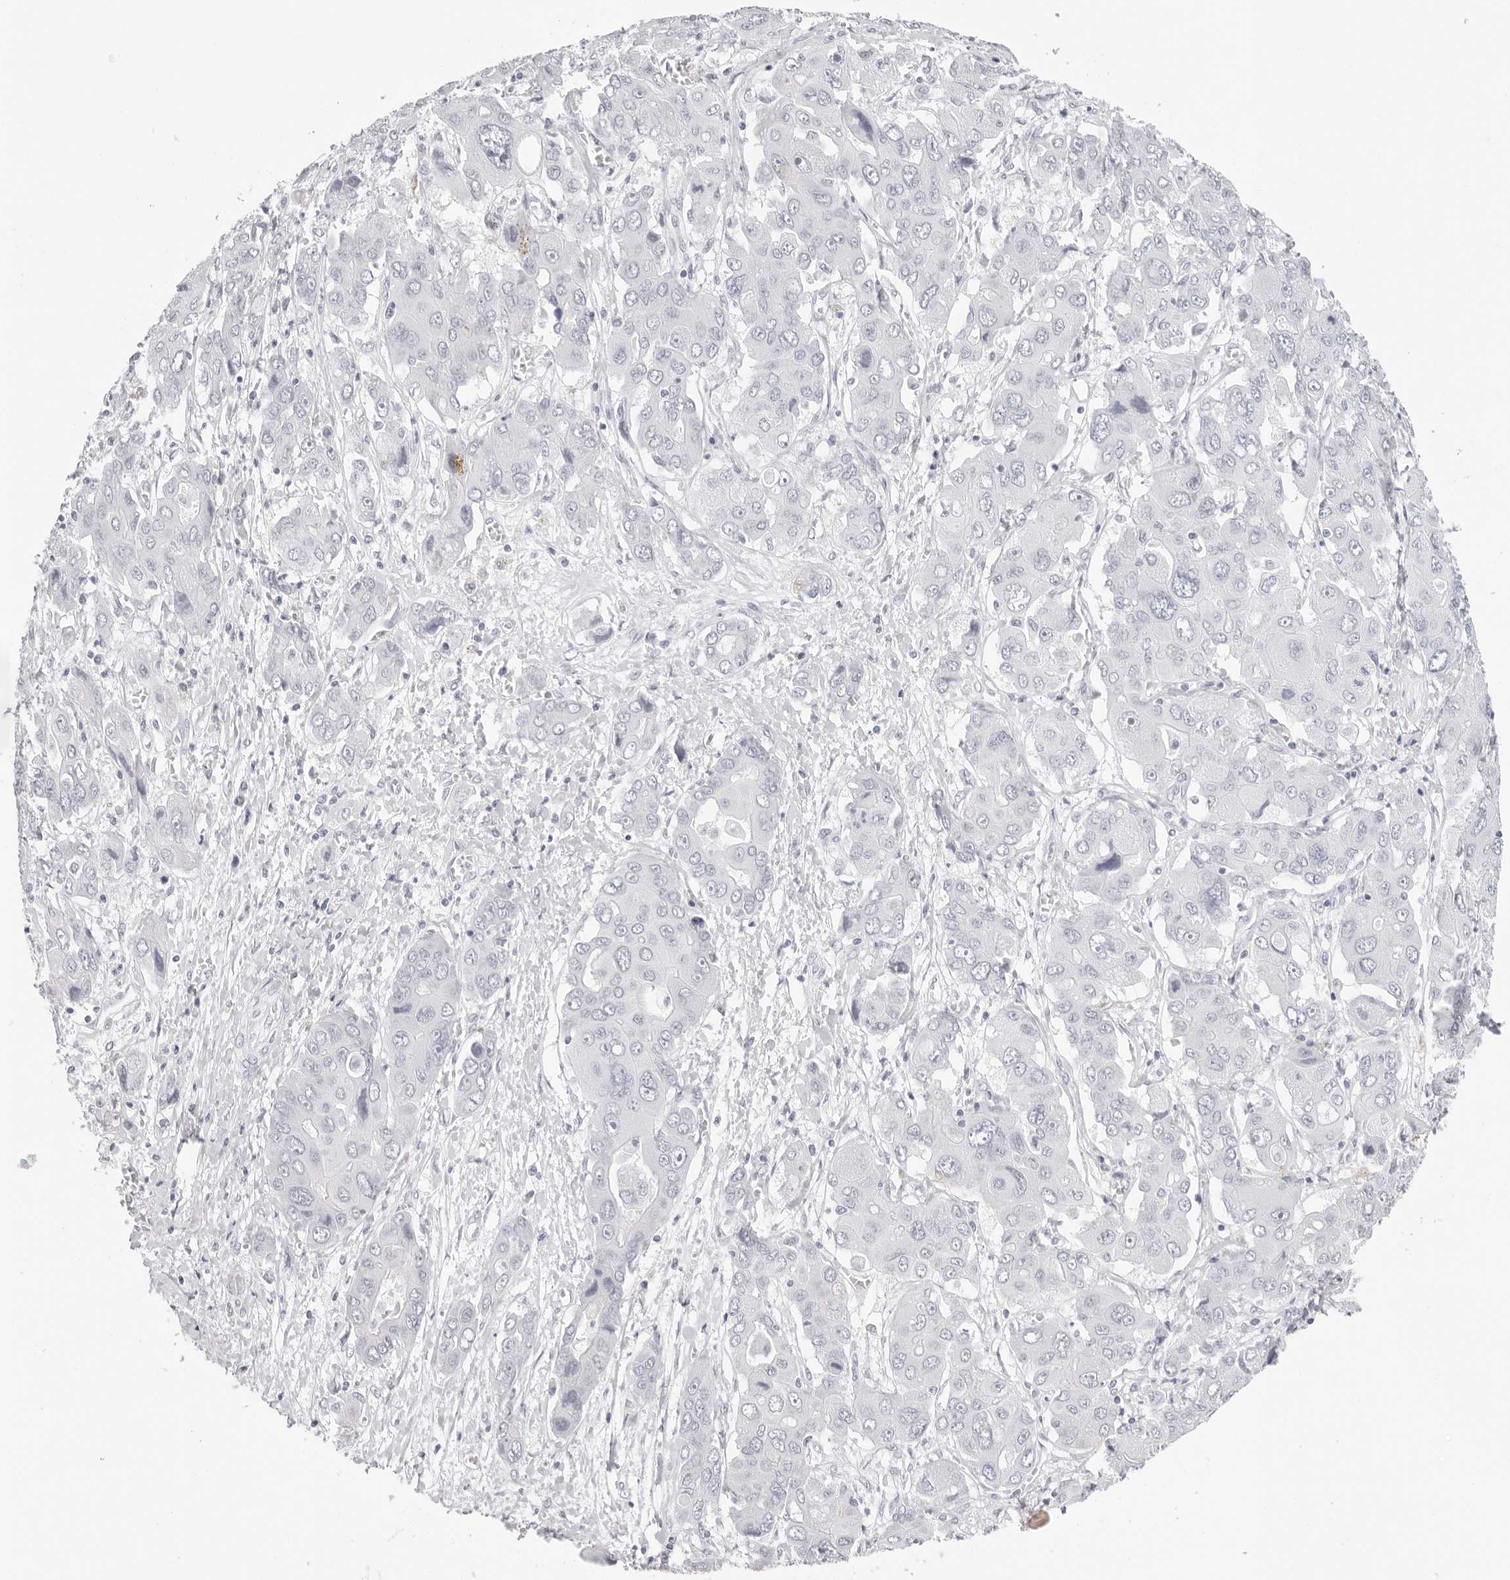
{"staining": {"intensity": "negative", "quantity": "none", "location": "none"}, "tissue": "liver cancer", "cell_type": "Tumor cells", "image_type": "cancer", "snomed": [{"axis": "morphology", "description": "Cholangiocarcinoma"}, {"axis": "topography", "description": "Liver"}], "caption": "A photomicrograph of liver cancer stained for a protein demonstrates no brown staining in tumor cells. (DAB IHC visualized using brightfield microscopy, high magnification).", "gene": "CST5", "patient": {"sex": "male", "age": 67}}